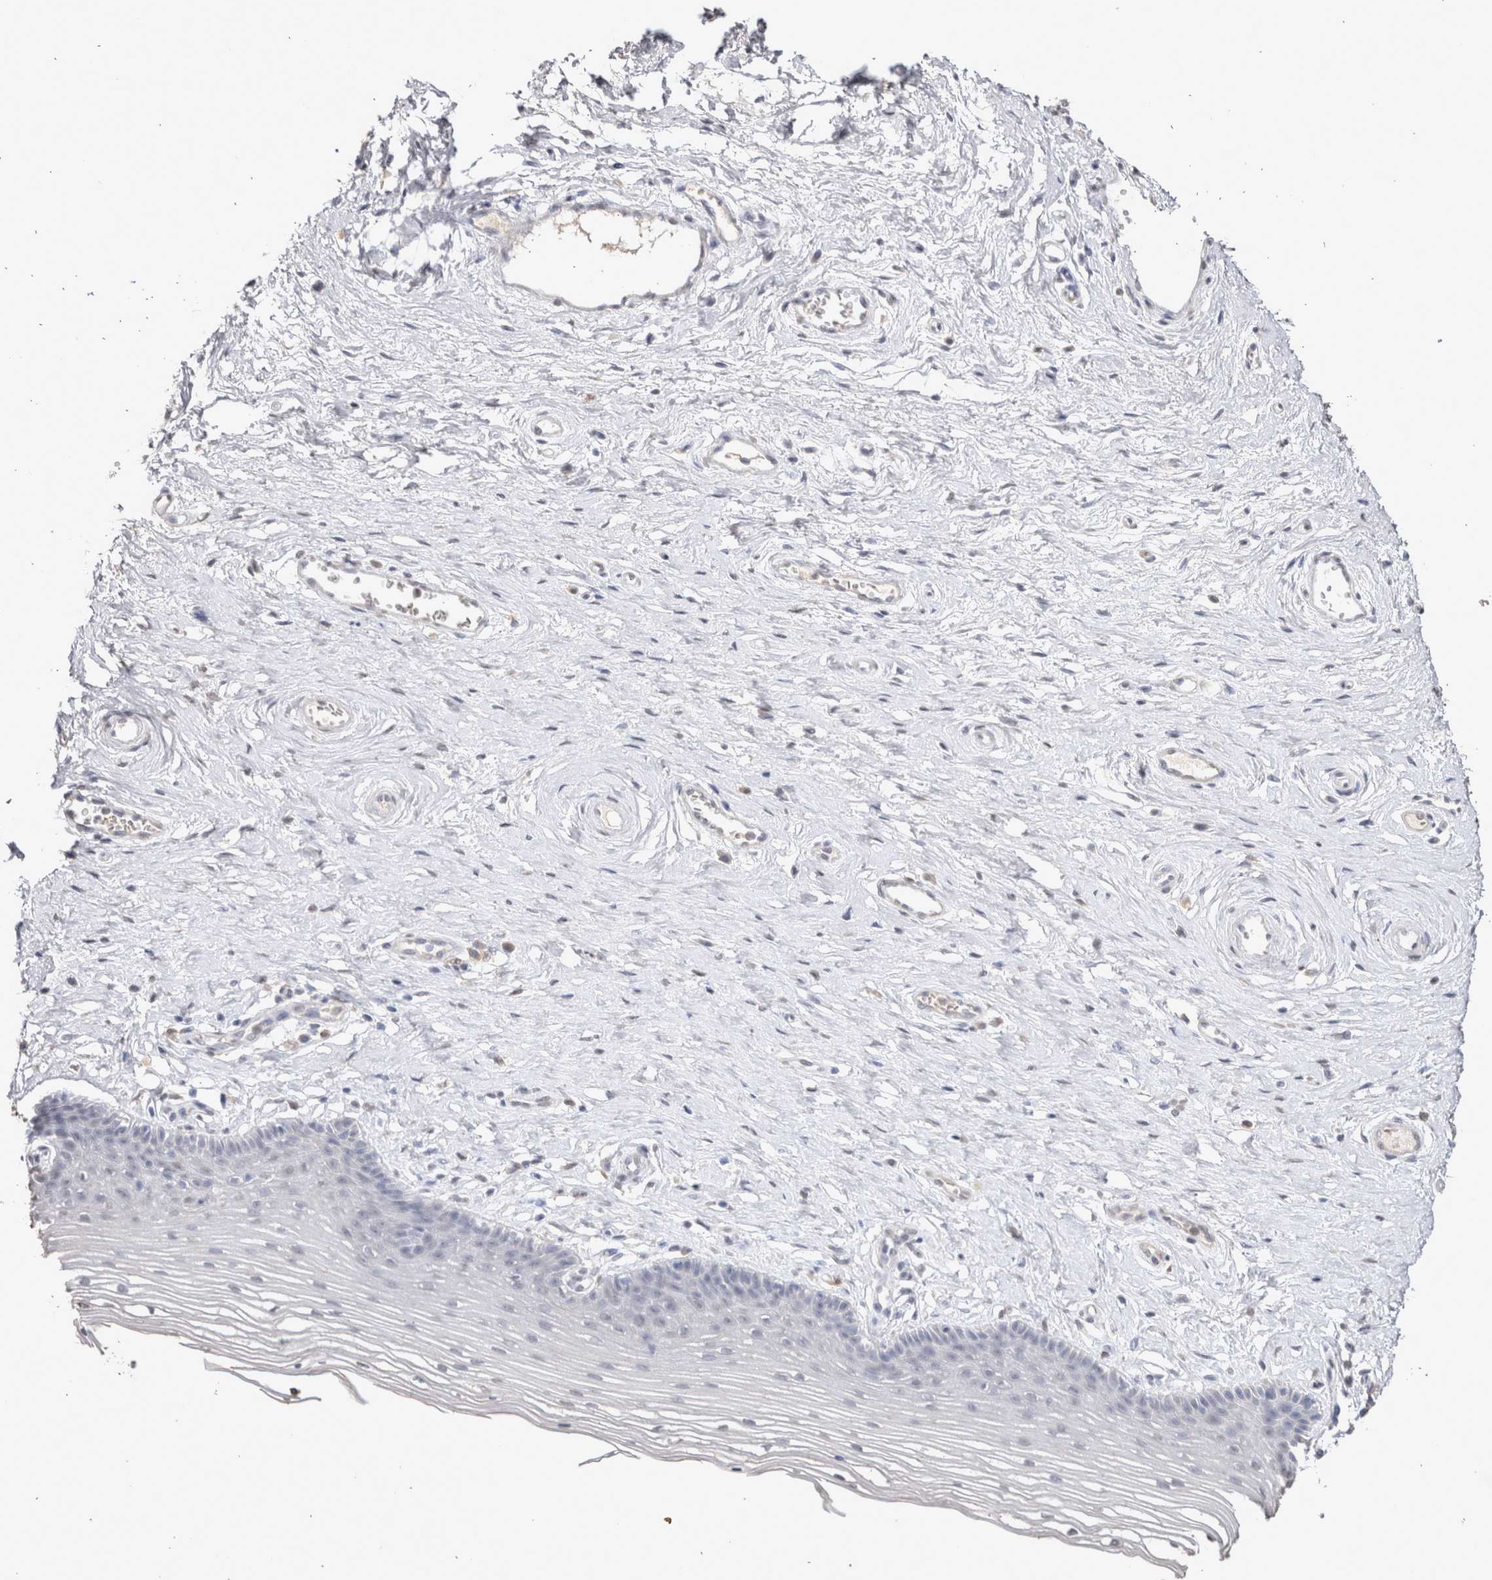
{"staining": {"intensity": "negative", "quantity": "none", "location": "none"}, "tissue": "vagina", "cell_type": "Squamous epithelial cells", "image_type": "normal", "snomed": [{"axis": "morphology", "description": "Normal tissue, NOS"}, {"axis": "topography", "description": "Vagina"}], "caption": "This is a micrograph of immunohistochemistry staining of unremarkable vagina, which shows no positivity in squamous epithelial cells. (DAB (3,3'-diaminobenzidine) IHC with hematoxylin counter stain).", "gene": "LGALS2", "patient": {"sex": "female", "age": 46}}